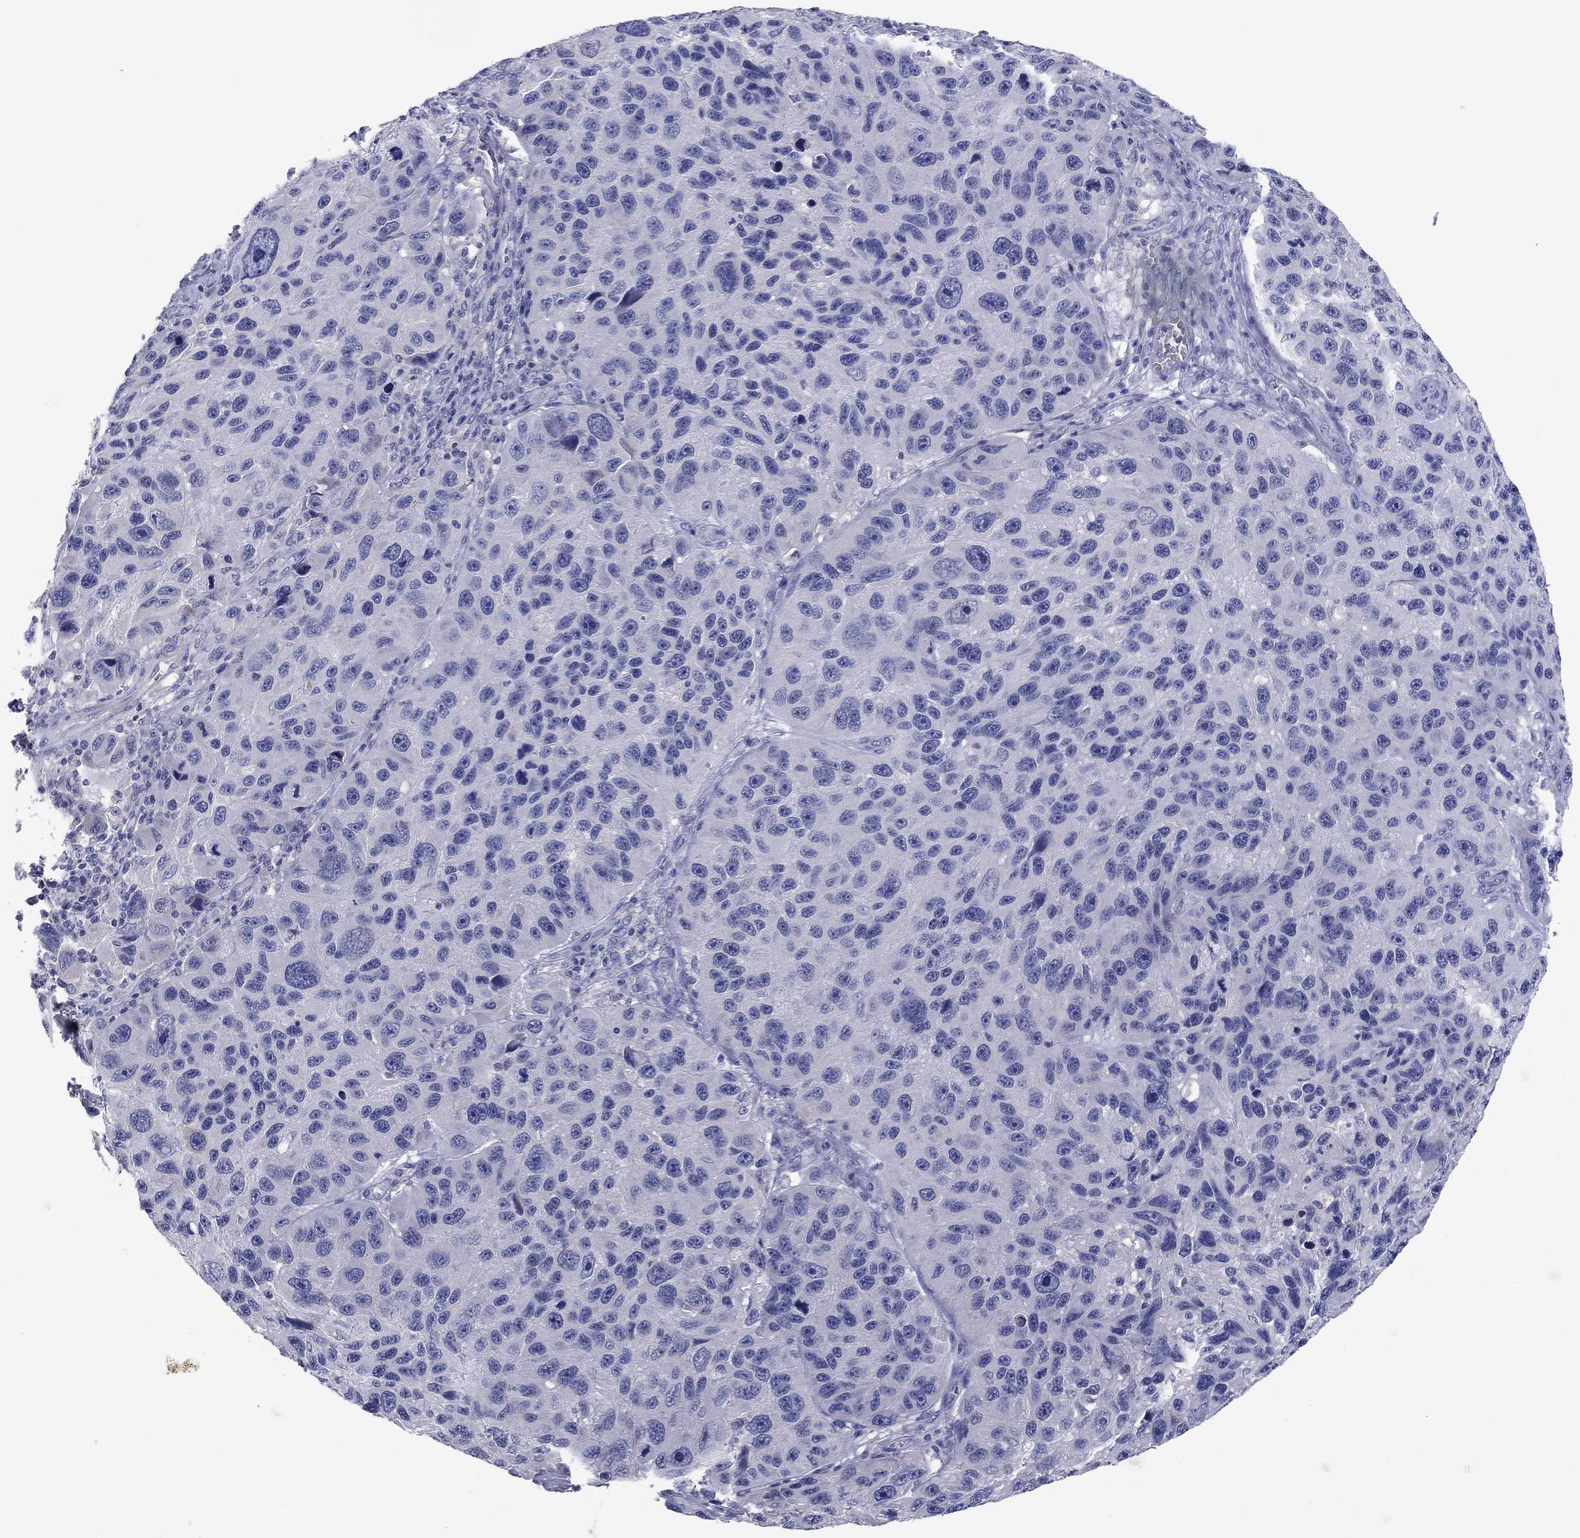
{"staining": {"intensity": "negative", "quantity": "none", "location": "none"}, "tissue": "melanoma", "cell_type": "Tumor cells", "image_type": "cancer", "snomed": [{"axis": "morphology", "description": "Malignant melanoma, NOS"}, {"axis": "topography", "description": "Skin"}], "caption": "IHC histopathology image of human malignant melanoma stained for a protein (brown), which shows no expression in tumor cells.", "gene": "GRK7", "patient": {"sex": "male", "age": 53}}